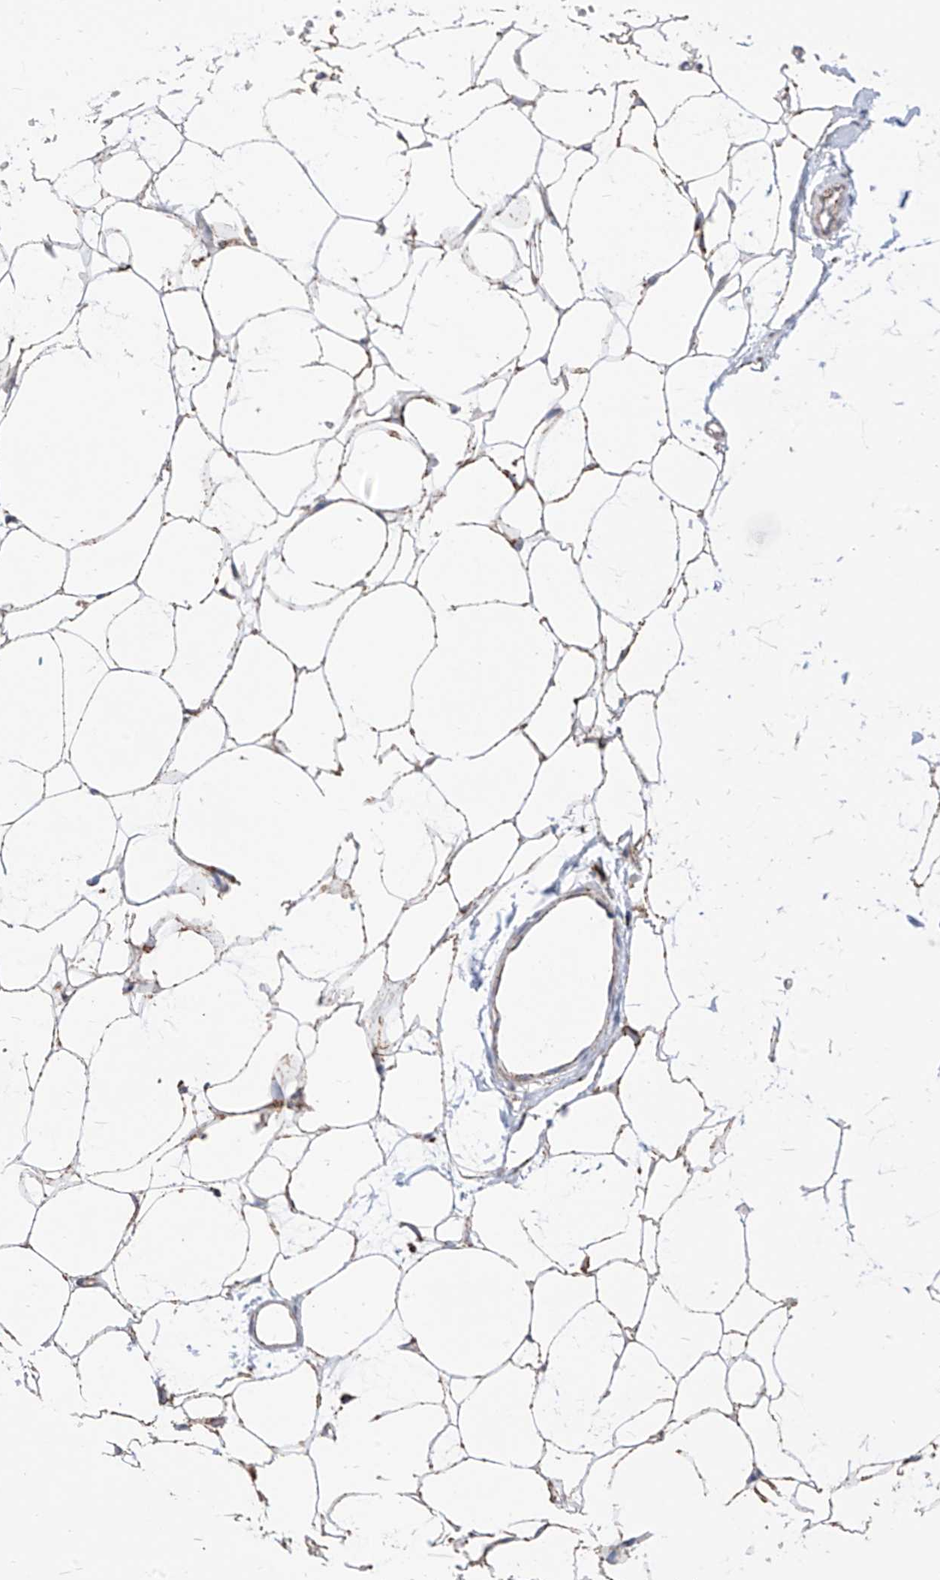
{"staining": {"intensity": "moderate", "quantity": ">75%", "location": "cytoplasmic/membranous"}, "tissue": "adipose tissue", "cell_type": "Adipocytes", "image_type": "normal", "snomed": [{"axis": "morphology", "description": "Normal tissue, NOS"}, {"axis": "topography", "description": "Breast"}], "caption": "Moderate cytoplasmic/membranous staining is seen in approximately >75% of adipocytes in normal adipose tissue.", "gene": "COX5B", "patient": {"sex": "female", "age": 23}}